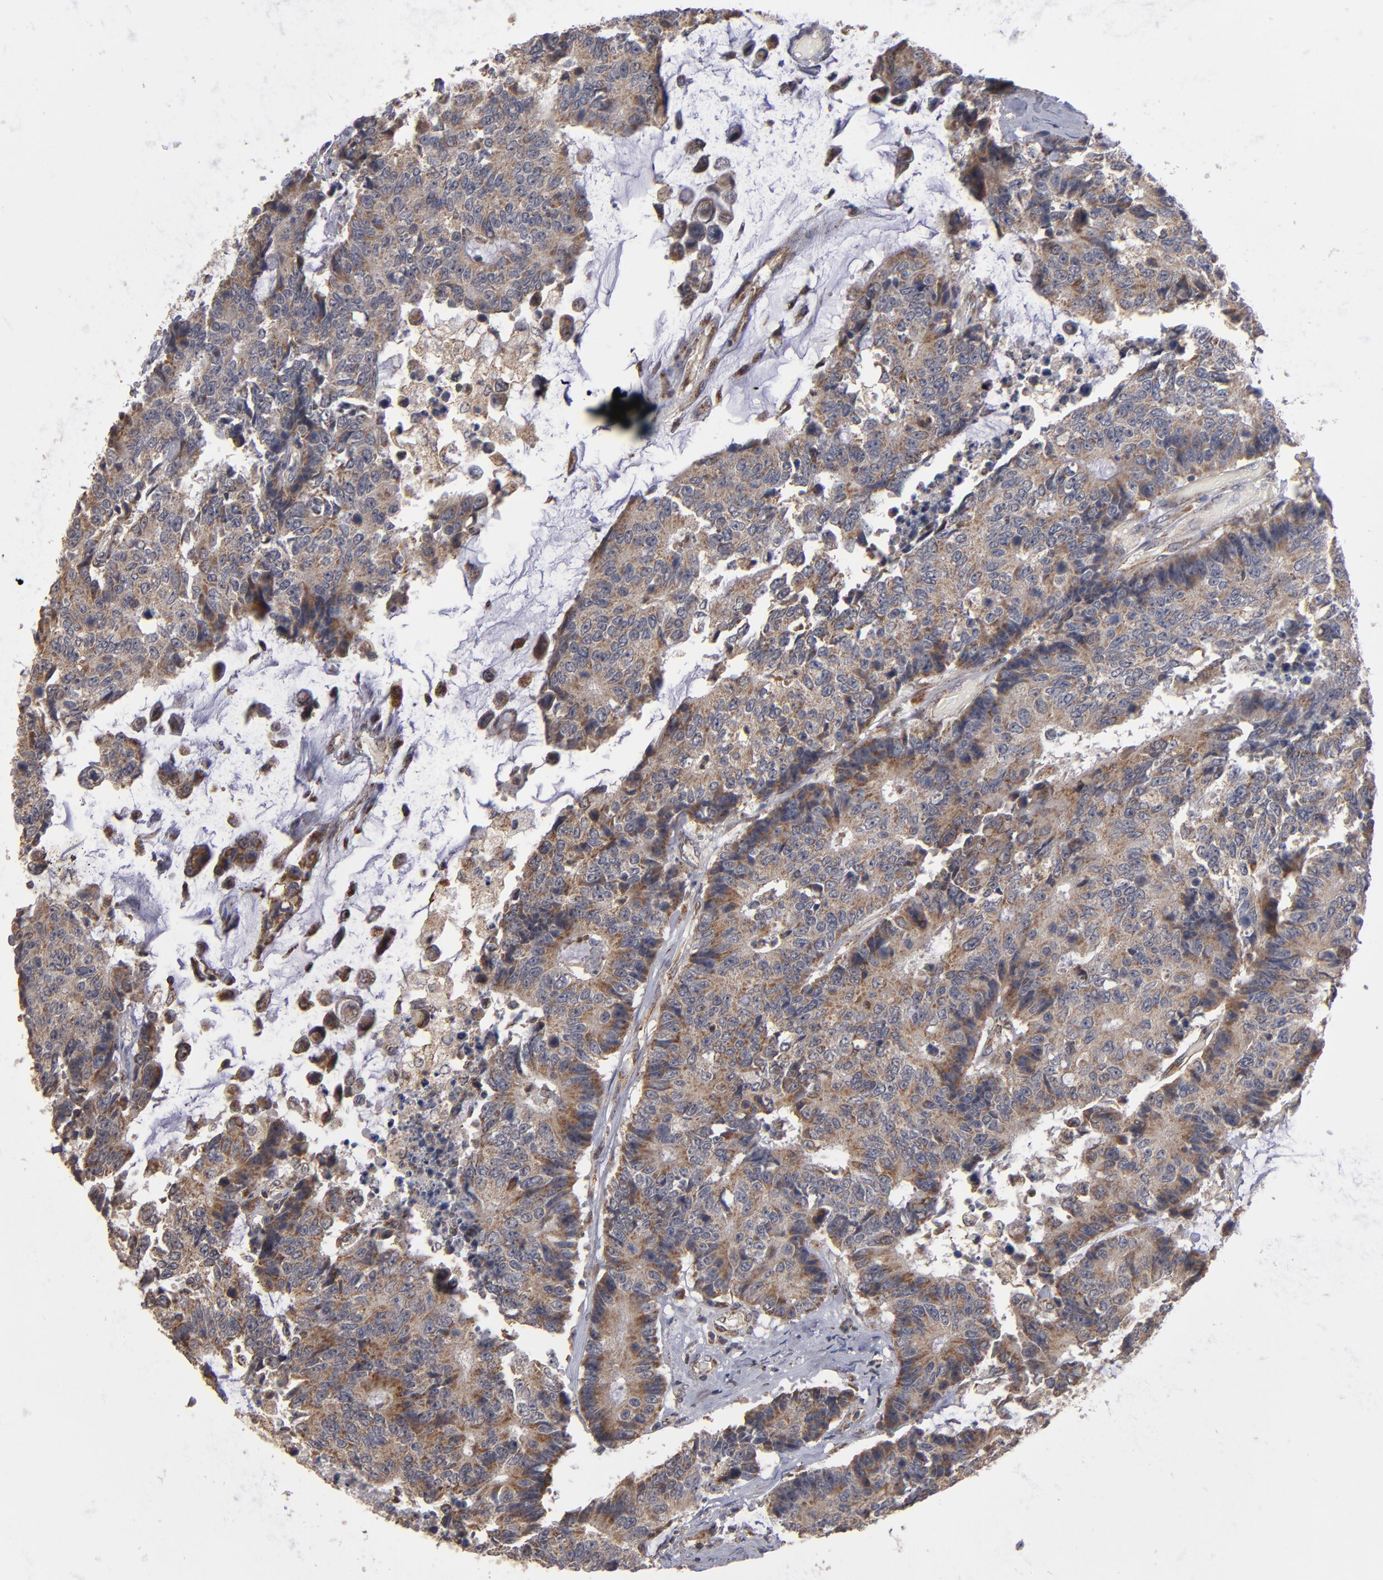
{"staining": {"intensity": "moderate", "quantity": ">75%", "location": "cytoplasmic/membranous"}, "tissue": "colorectal cancer", "cell_type": "Tumor cells", "image_type": "cancer", "snomed": [{"axis": "morphology", "description": "Adenocarcinoma, NOS"}, {"axis": "topography", "description": "Colon"}], "caption": "Protein staining displays moderate cytoplasmic/membranous positivity in approximately >75% of tumor cells in colorectal adenocarcinoma.", "gene": "MIPOL1", "patient": {"sex": "female", "age": 86}}